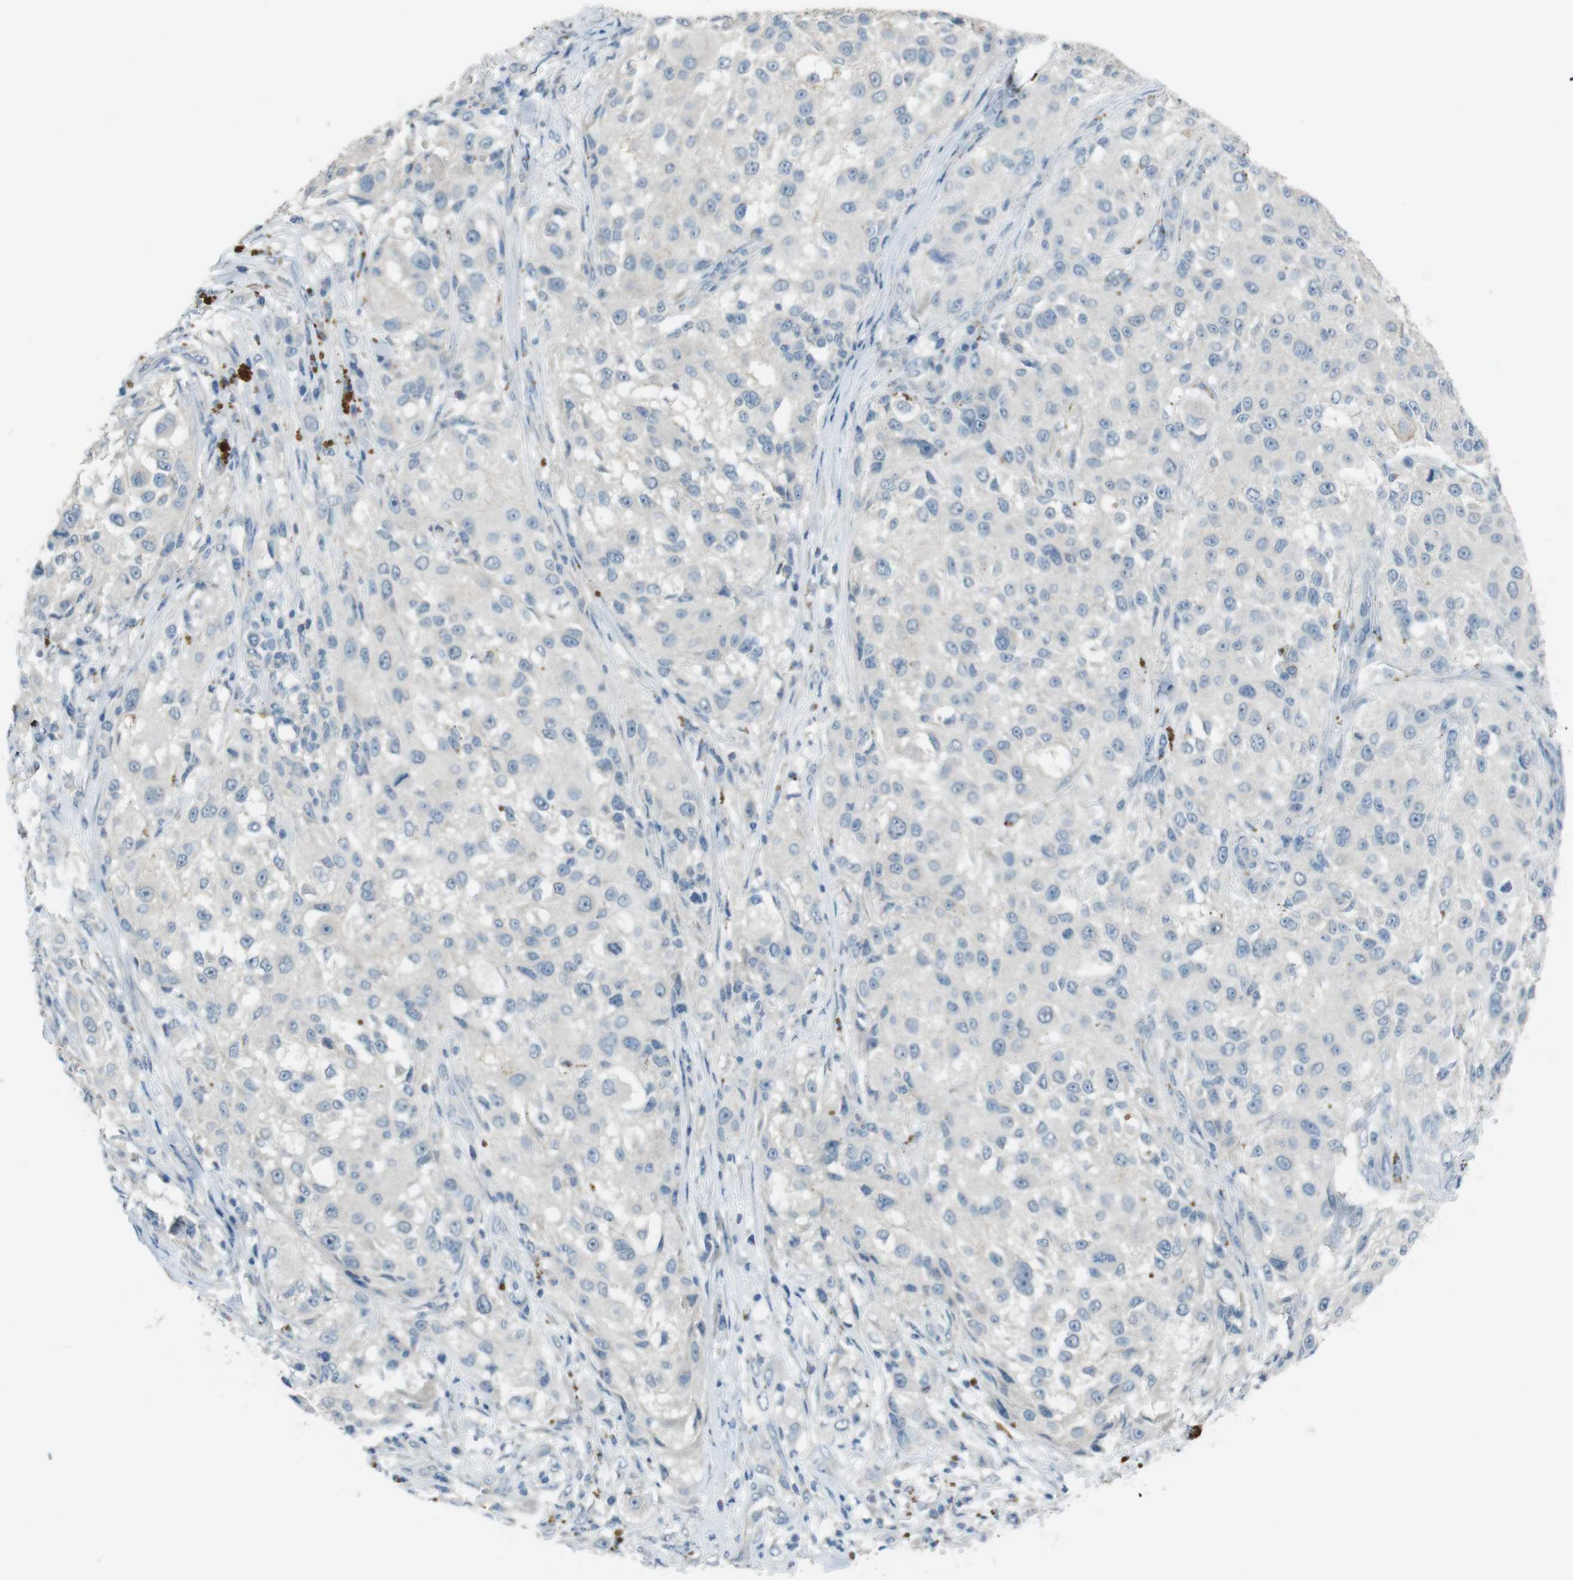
{"staining": {"intensity": "negative", "quantity": "none", "location": "none"}, "tissue": "melanoma", "cell_type": "Tumor cells", "image_type": "cancer", "snomed": [{"axis": "morphology", "description": "Necrosis, NOS"}, {"axis": "morphology", "description": "Malignant melanoma, NOS"}, {"axis": "topography", "description": "Skin"}], "caption": "Immunohistochemistry (IHC) photomicrograph of malignant melanoma stained for a protein (brown), which reveals no expression in tumor cells.", "gene": "ENTPD7", "patient": {"sex": "female", "age": 87}}